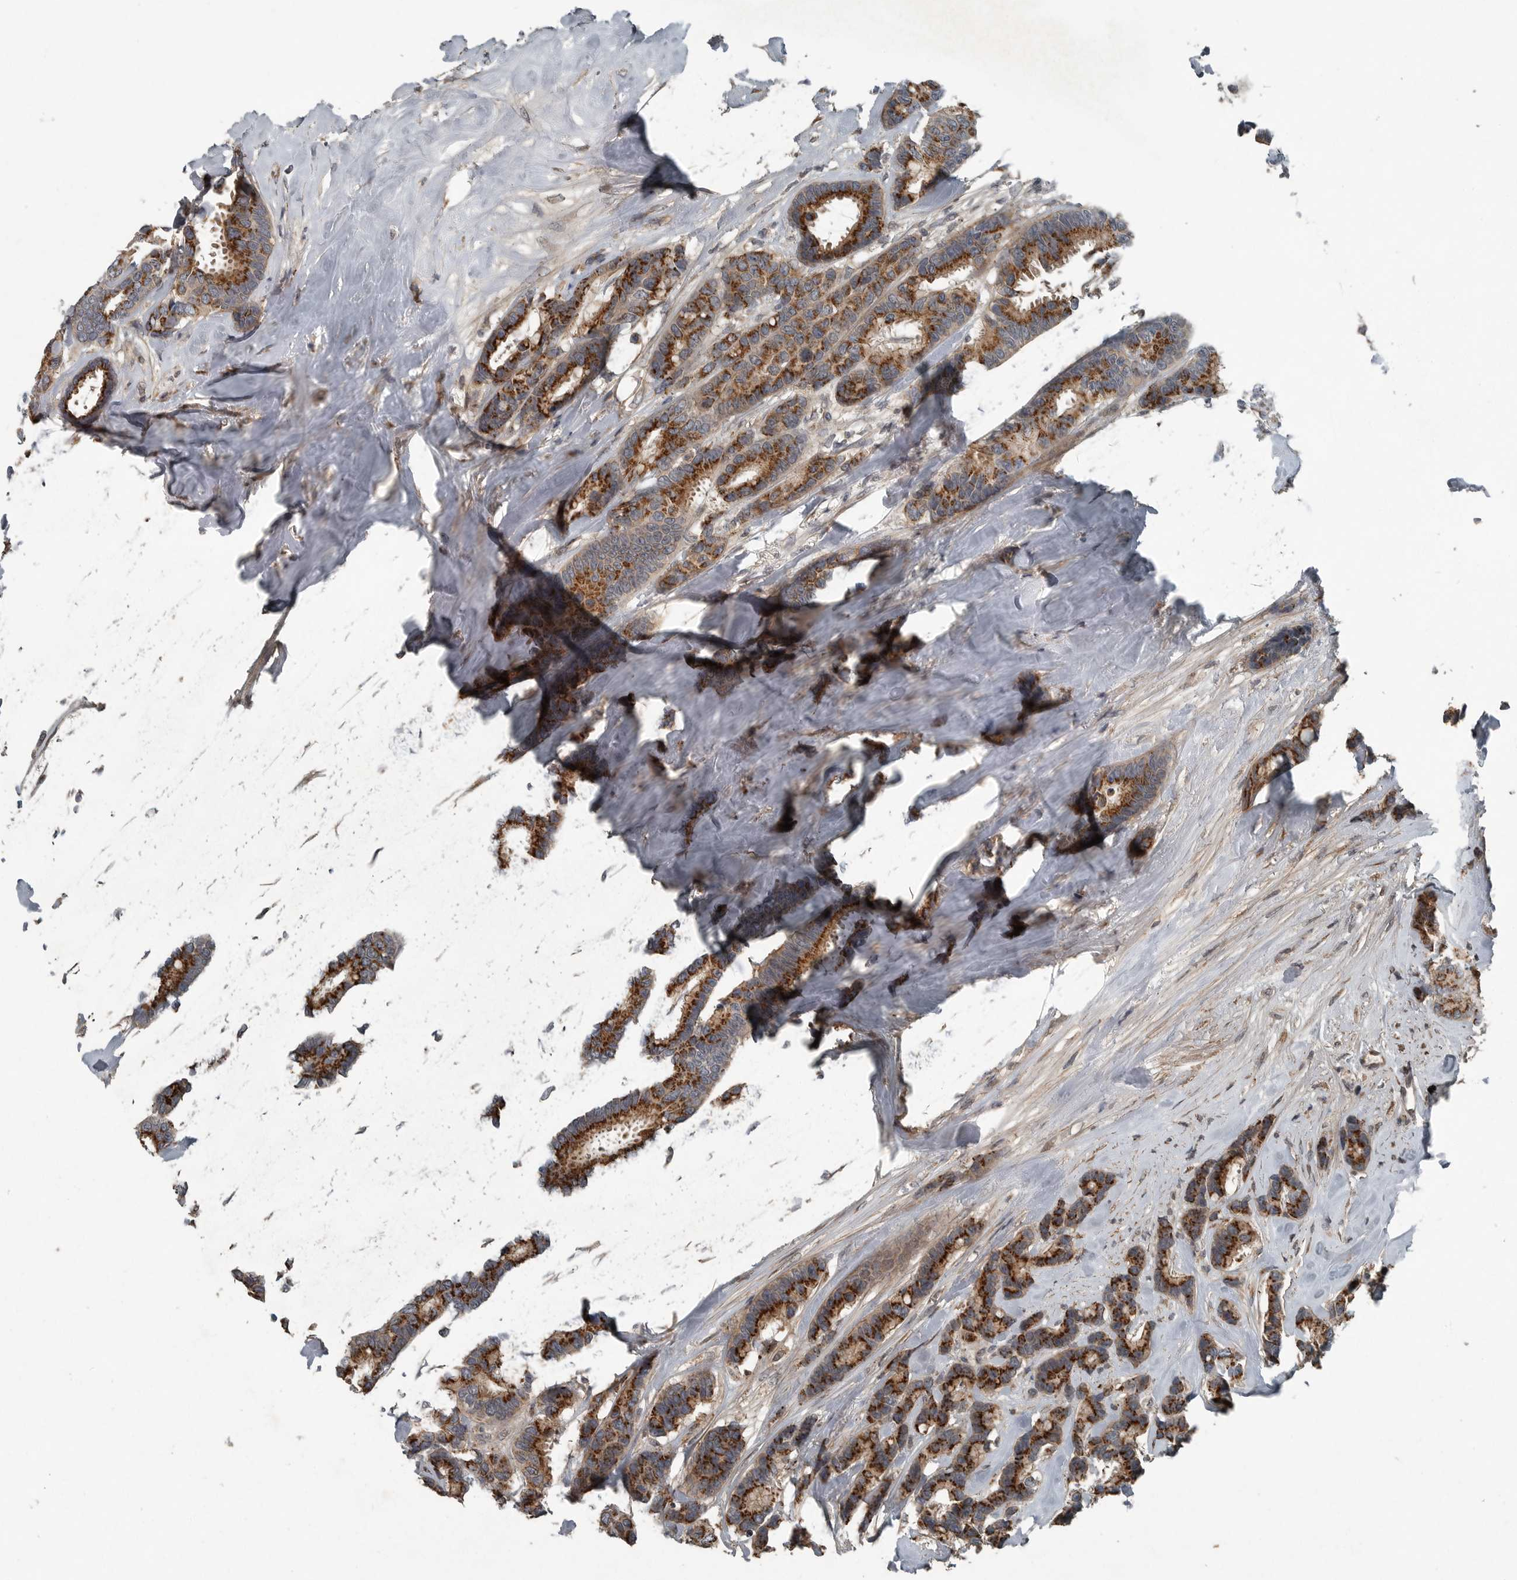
{"staining": {"intensity": "strong", "quantity": ">75%", "location": "cytoplasmic/membranous"}, "tissue": "breast cancer", "cell_type": "Tumor cells", "image_type": "cancer", "snomed": [{"axis": "morphology", "description": "Duct carcinoma"}, {"axis": "topography", "description": "Breast"}], "caption": "Breast infiltrating ductal carcinoma stained with a brown dye shows strong cytoplasmic/membranous positive expression in approximately >75% of tumor cells.", "gene": "ZNF345", "patient": {"sex": "female", "age": 87}}